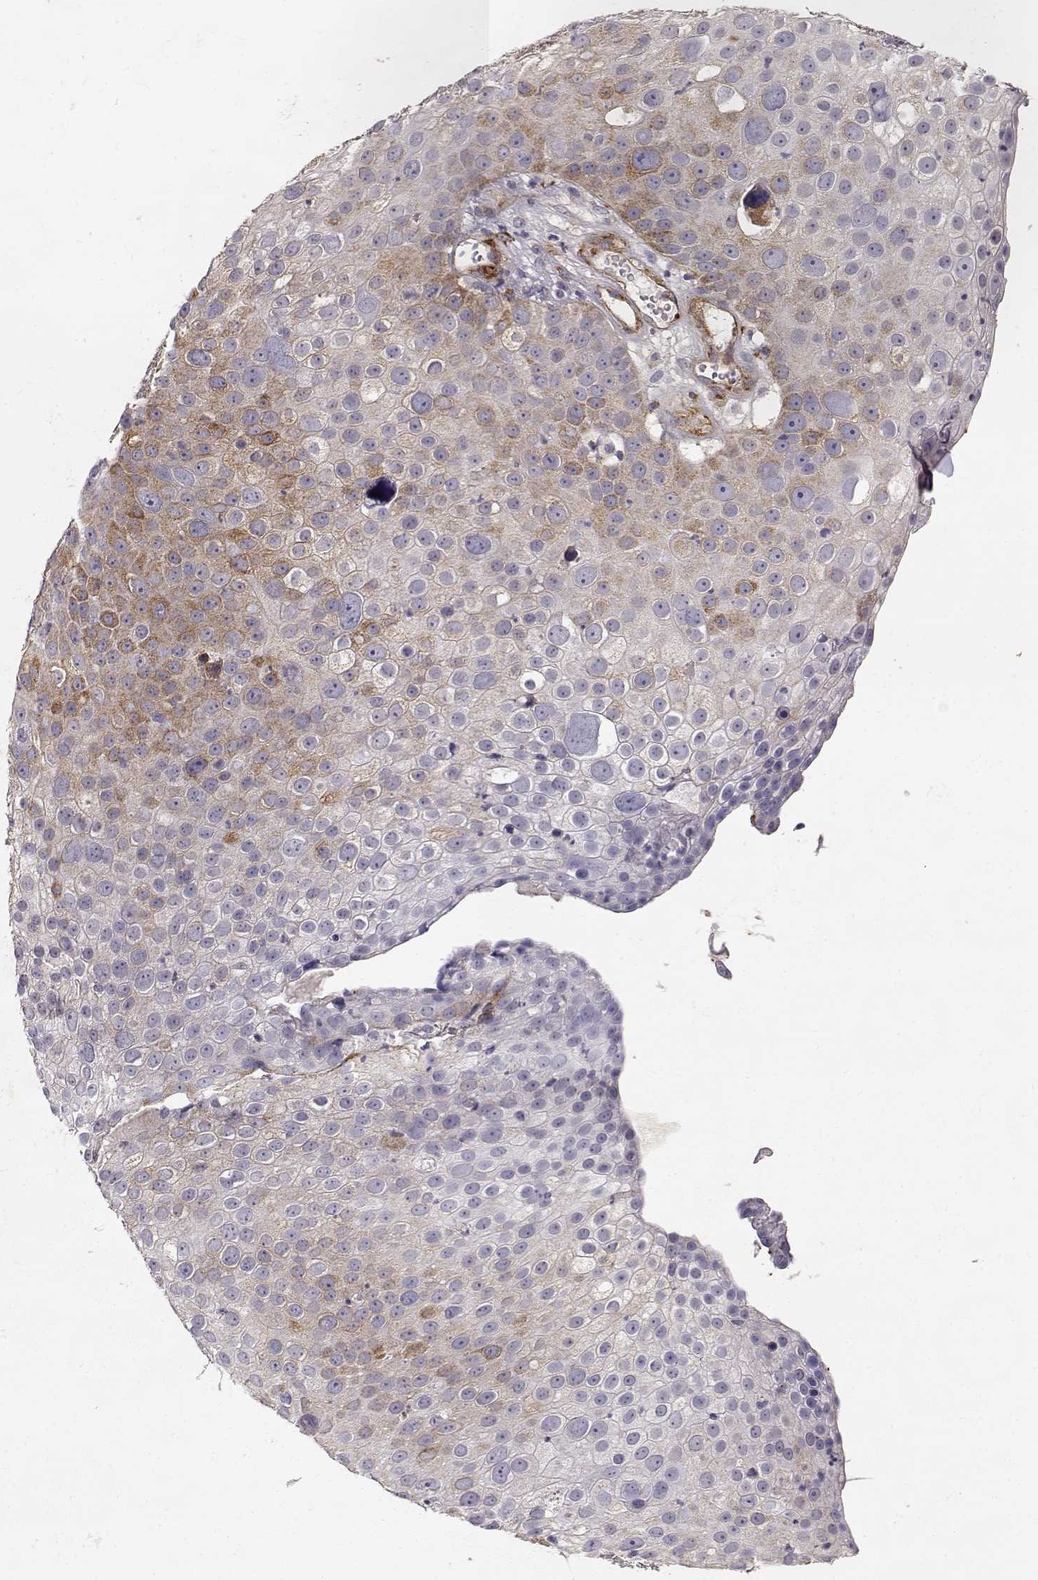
{"staining": {"intensity": "moderate", "quantity": "25%-75%", "location": "cytoplasmic/membranous"}, "tissue": "skin cancer", "cell_type": "Tumor cells", "image_type": "cancer", "snomed": [{"axis": "morphology", "description": "Squamous cell carcinoma, NOS"}, {"axis": "topography", "description": "Skin"}], "caption": "DAB immunohistochemical staining of human skin cancer exhibits moderate cytoplasmic/membranous protein expression in about 25%-75% of tumor cells.", "gene": "LAMC1", "patient": {"sex": "male", "age": 71}}